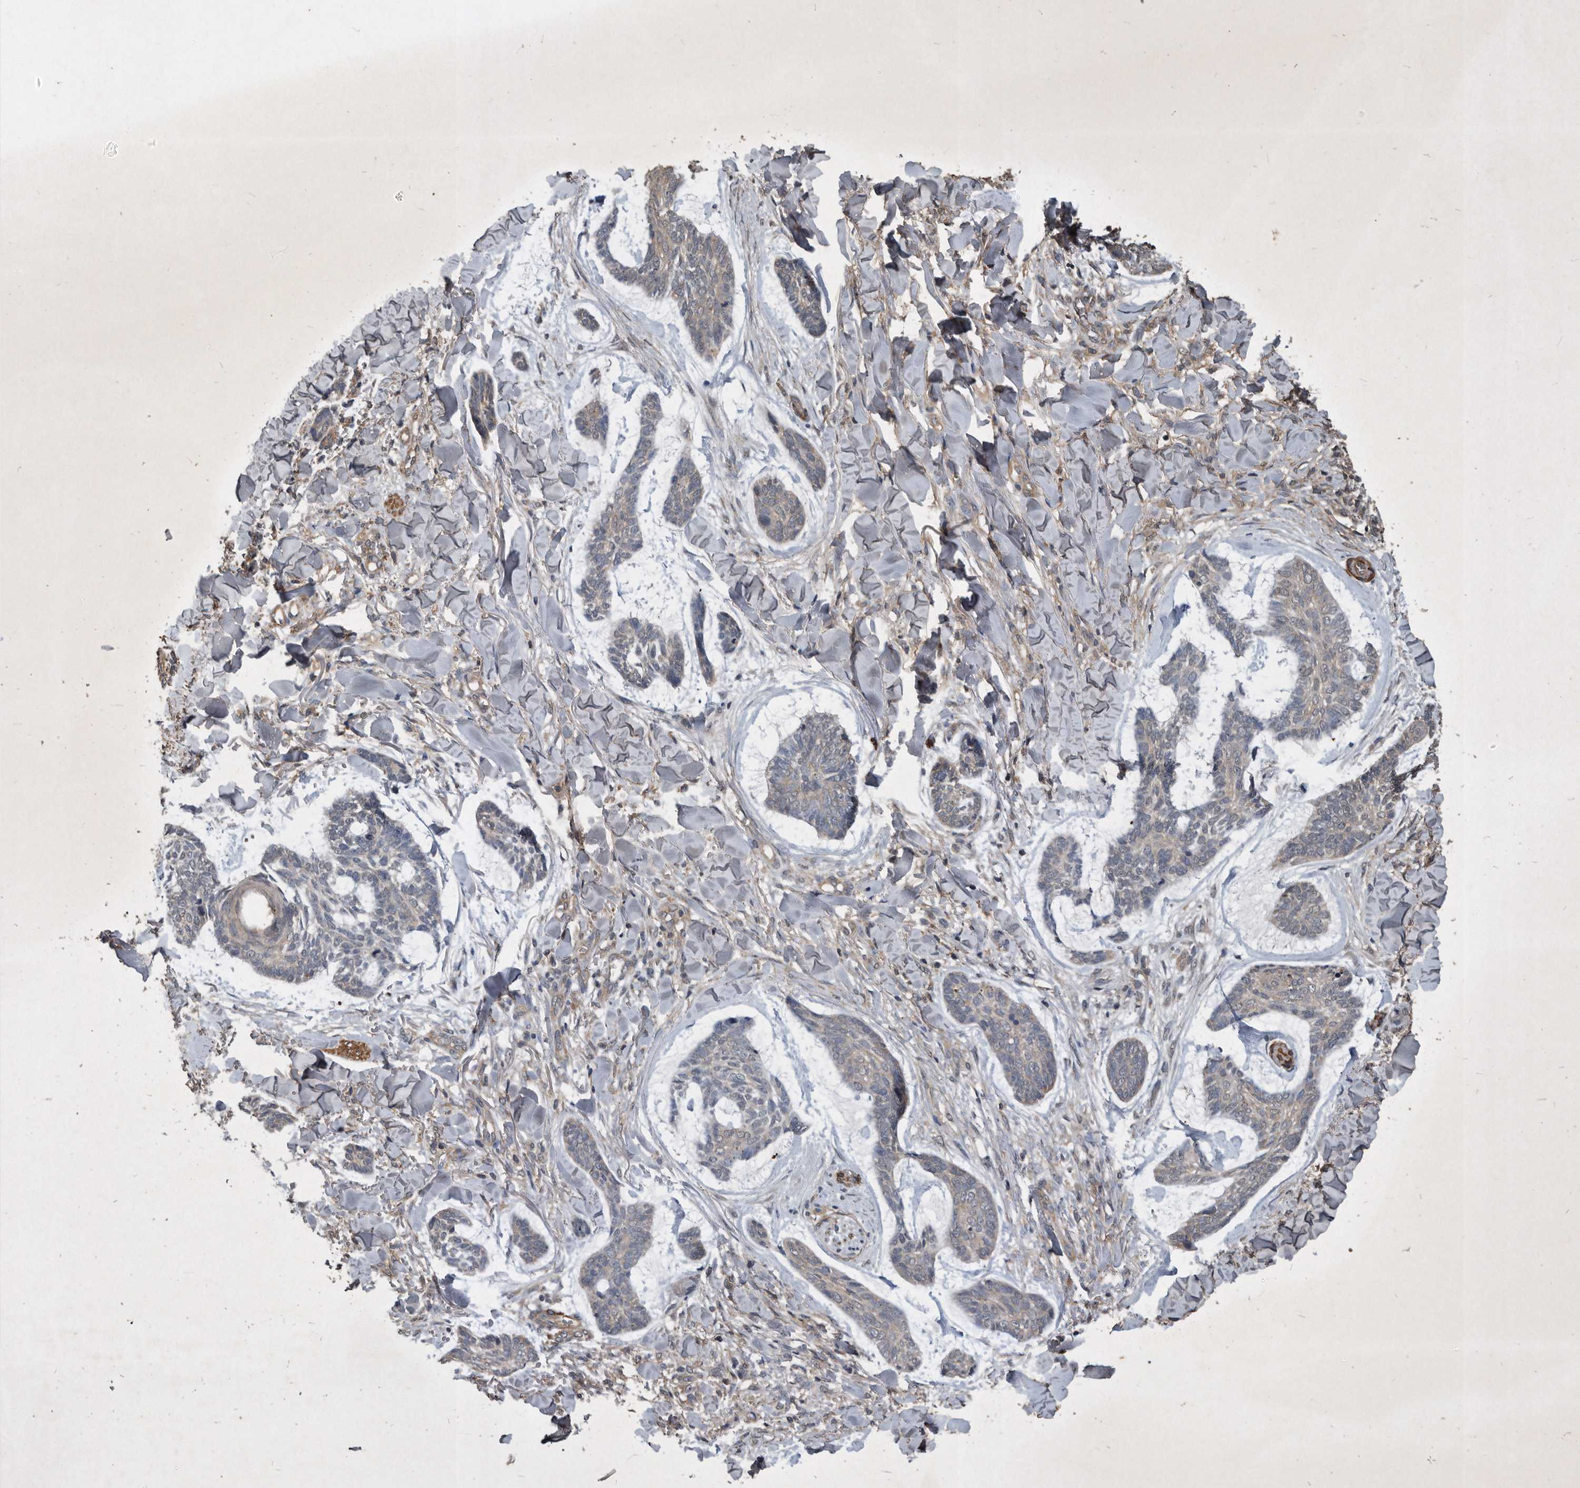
{"staining": {"intensity": "weak", "quantity": "<25%", "location": "cytoplasmic/membranous"}, "tissue": "skin cancer", "cell_type": "Tumor cells", "image_type": "cancer", "snomed": [{"axis": "morphology", "description": "Basal cell carcinoma"}, {"axis": "topography", "description": "Skin"}], "caption": "DAB immunohistochemical staining of skin cancer exhibits no significant positivity in tumor cells.", "gene": "NRBP1", "patient": {"sex": "male", "age": 43}}